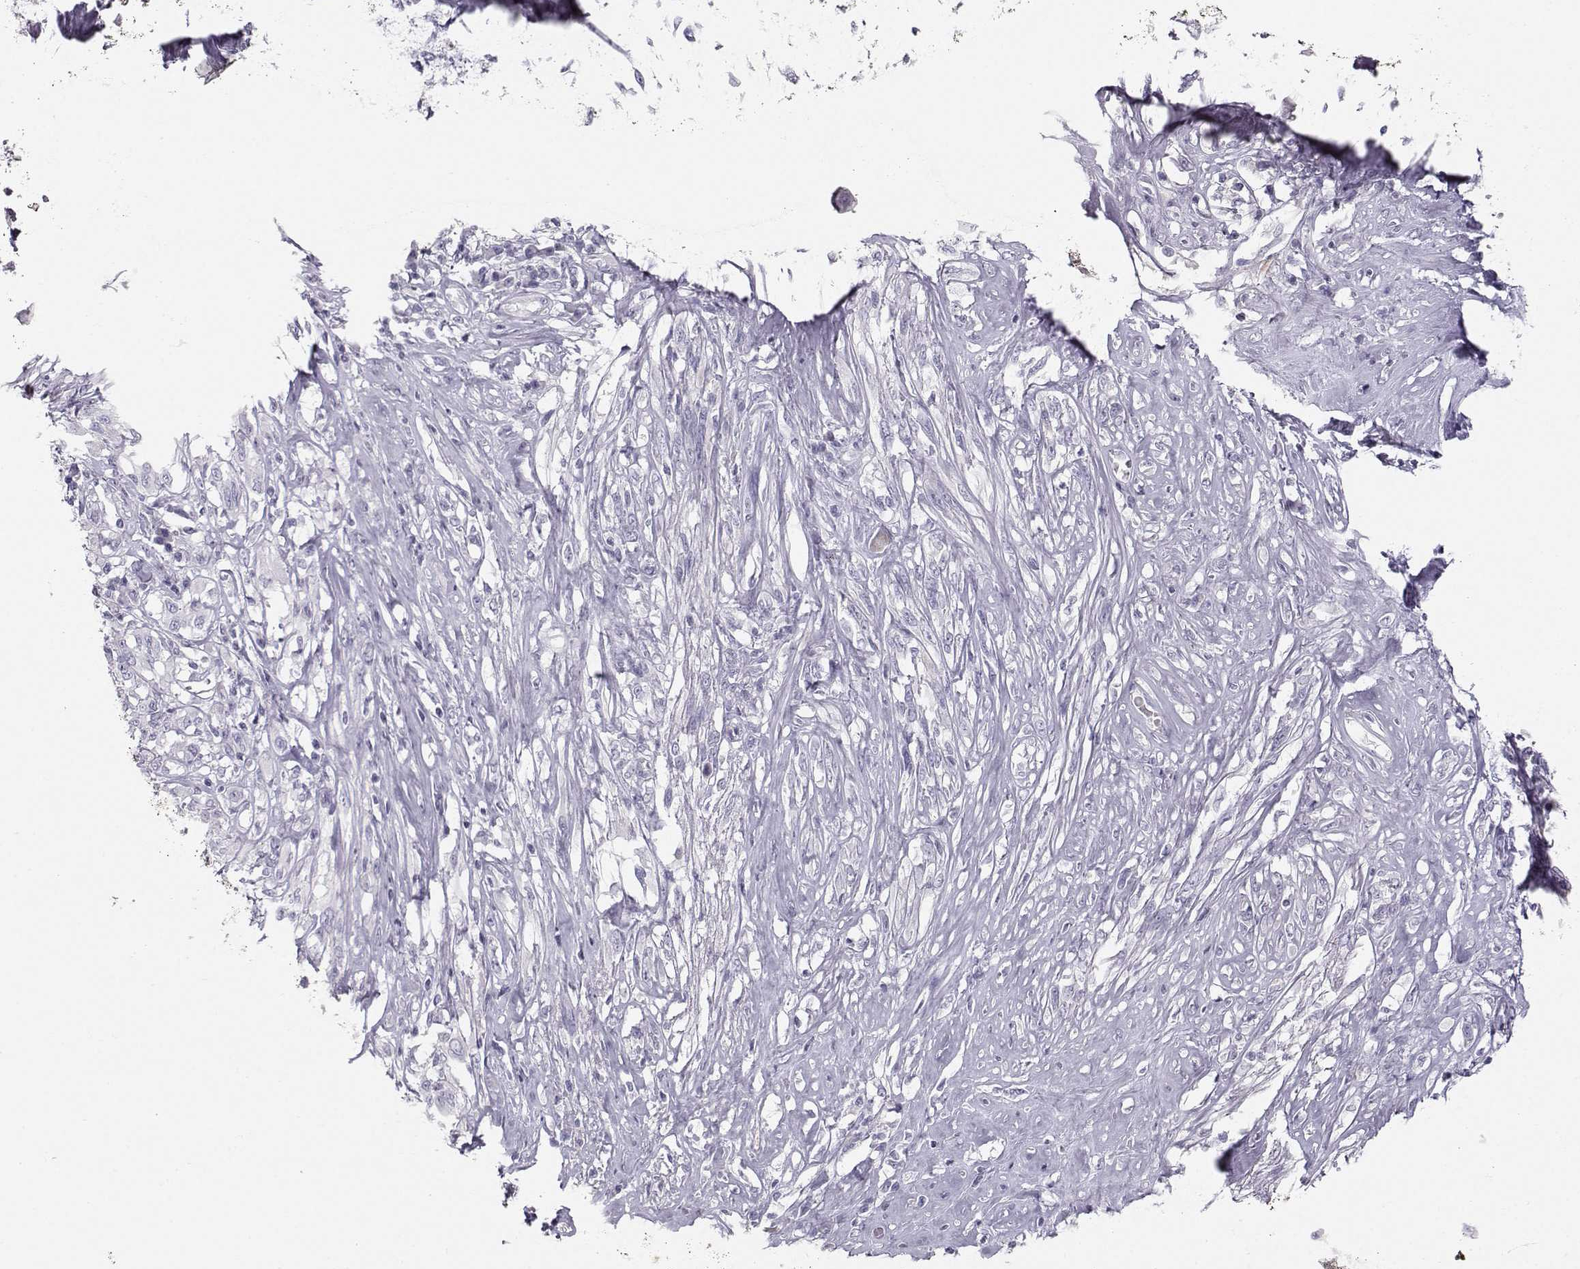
{"staining": {"intensity": "negative", "quantity": "none", "location": "none"}, "tissue": "melanoma", "cell_type": "Tumor cells", "image_type": "cancer", "snomed": [{"axis": "morphology", "description": "Malignant melanoma, NOS"}, {"axis": "topography", "description": "Skin"}], "caption": "This is an IHC micrograph of human melanoma. There is no staining in tumor cells.", "gene": "CASR", "patient": {"sex": "female", "age": 91}}